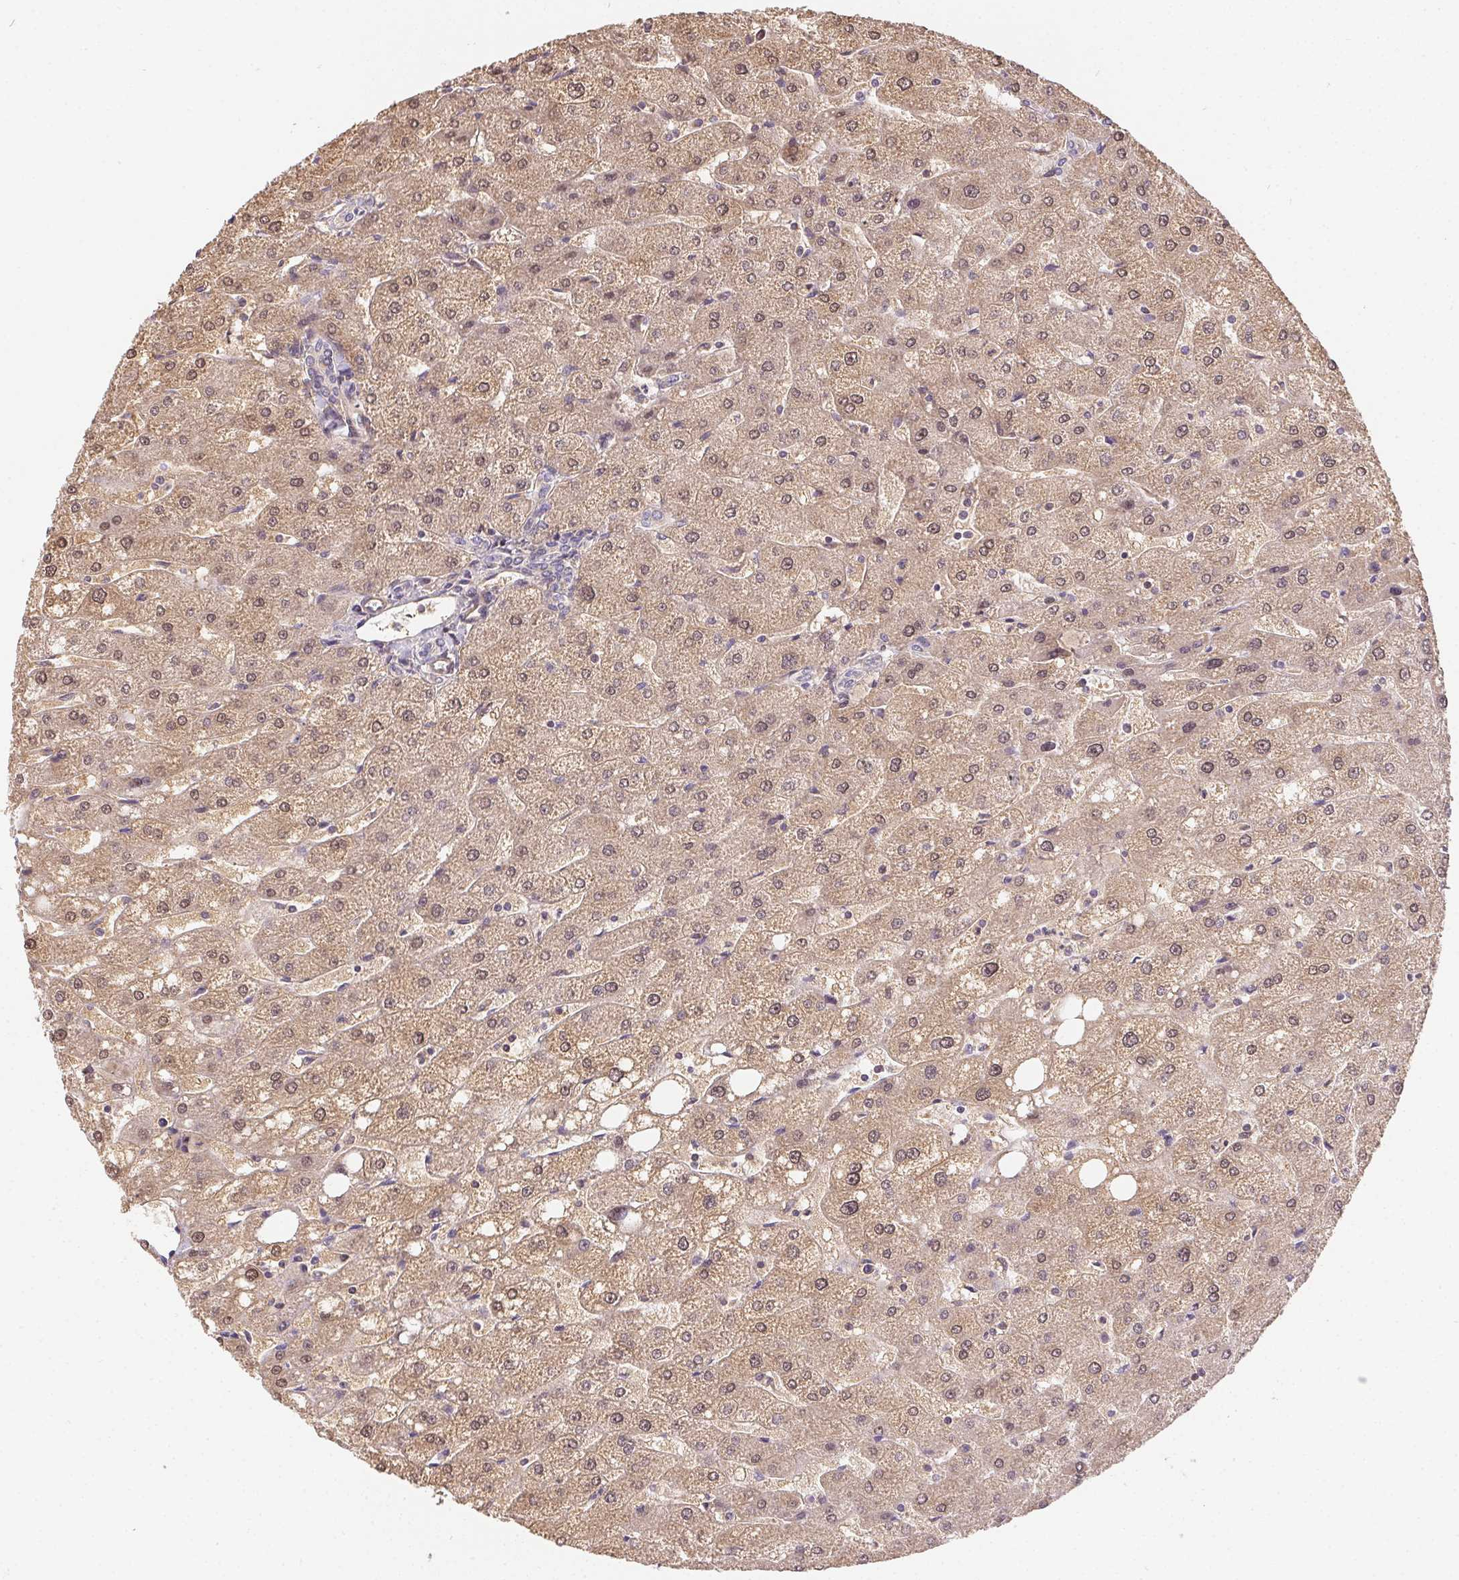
{"staining": {"intensity": "weak", "quantity": "<25%", "location": "cytoplasmic/membranous"}, "tissue": "liver", "cell_type": "Cholangiocytes", "image_type": "normal", "snomed": [{"axis": "morphology", "description": "Normal tissue, NOS"}, {"axis": "topography", "description": "Liver"}], "caption": "The photomicrograph displays no significant staining in cholangiocytes of liver.", "gene": "REV3L", "patient": {"sex": "male", "age": 67}}